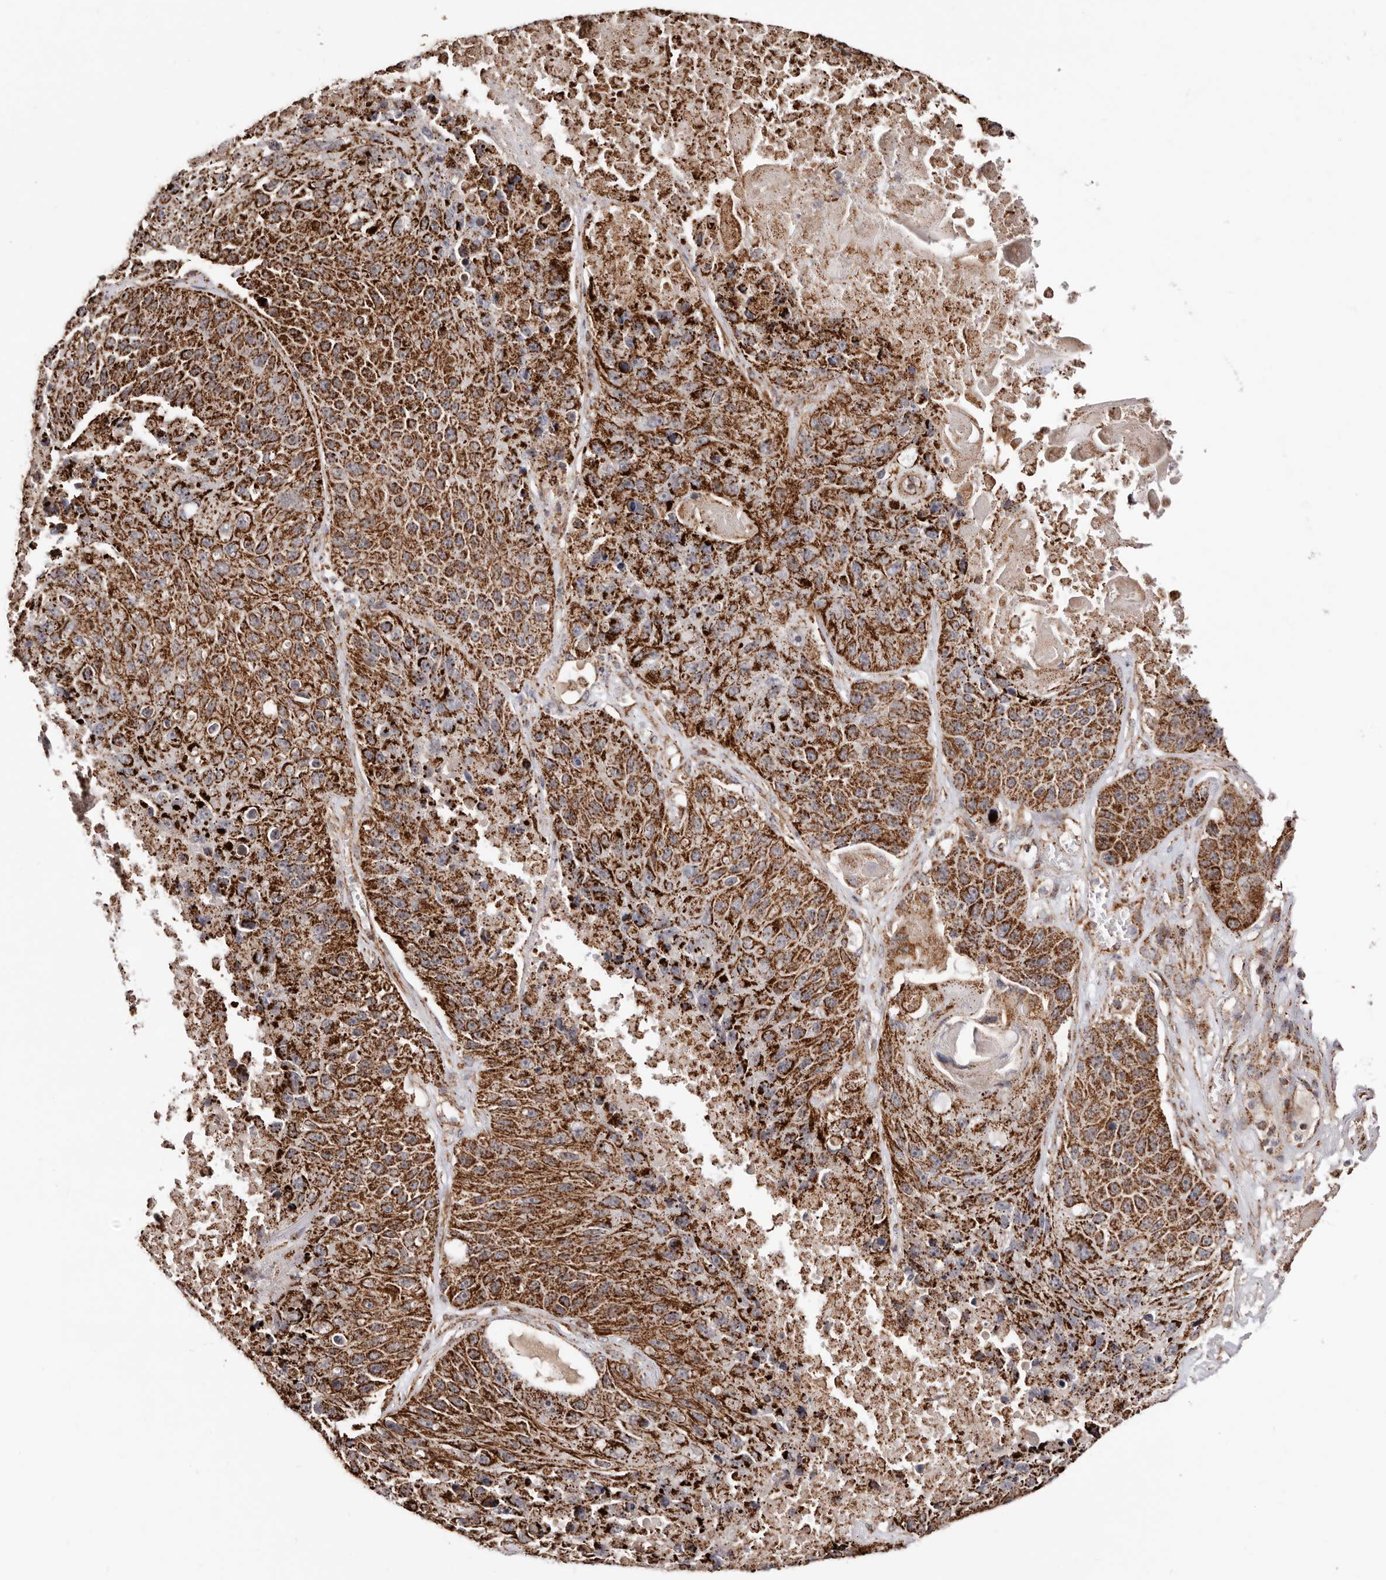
{"staining": {"intensity": "strong", "quantity": ">75%", "location": "cytoplasmic/membranous"}, "tissue": "lung cancer", "cell_type": "Tumor cells", "image_type": "cancer", "snomed": [{"axis": "morphology", "description": "Squamous cell carcinoma, NOS"}, {"axis": "topography", "description": "Lung"}], "caption": "Lung squamous cell carcinoma stained with immunohistochemistry reveals strong cytoplasmic/membranous staining in about >75% of tumor cells.", "gene": "PRKACB", "patient": {"sex": "male", "age": 61}}